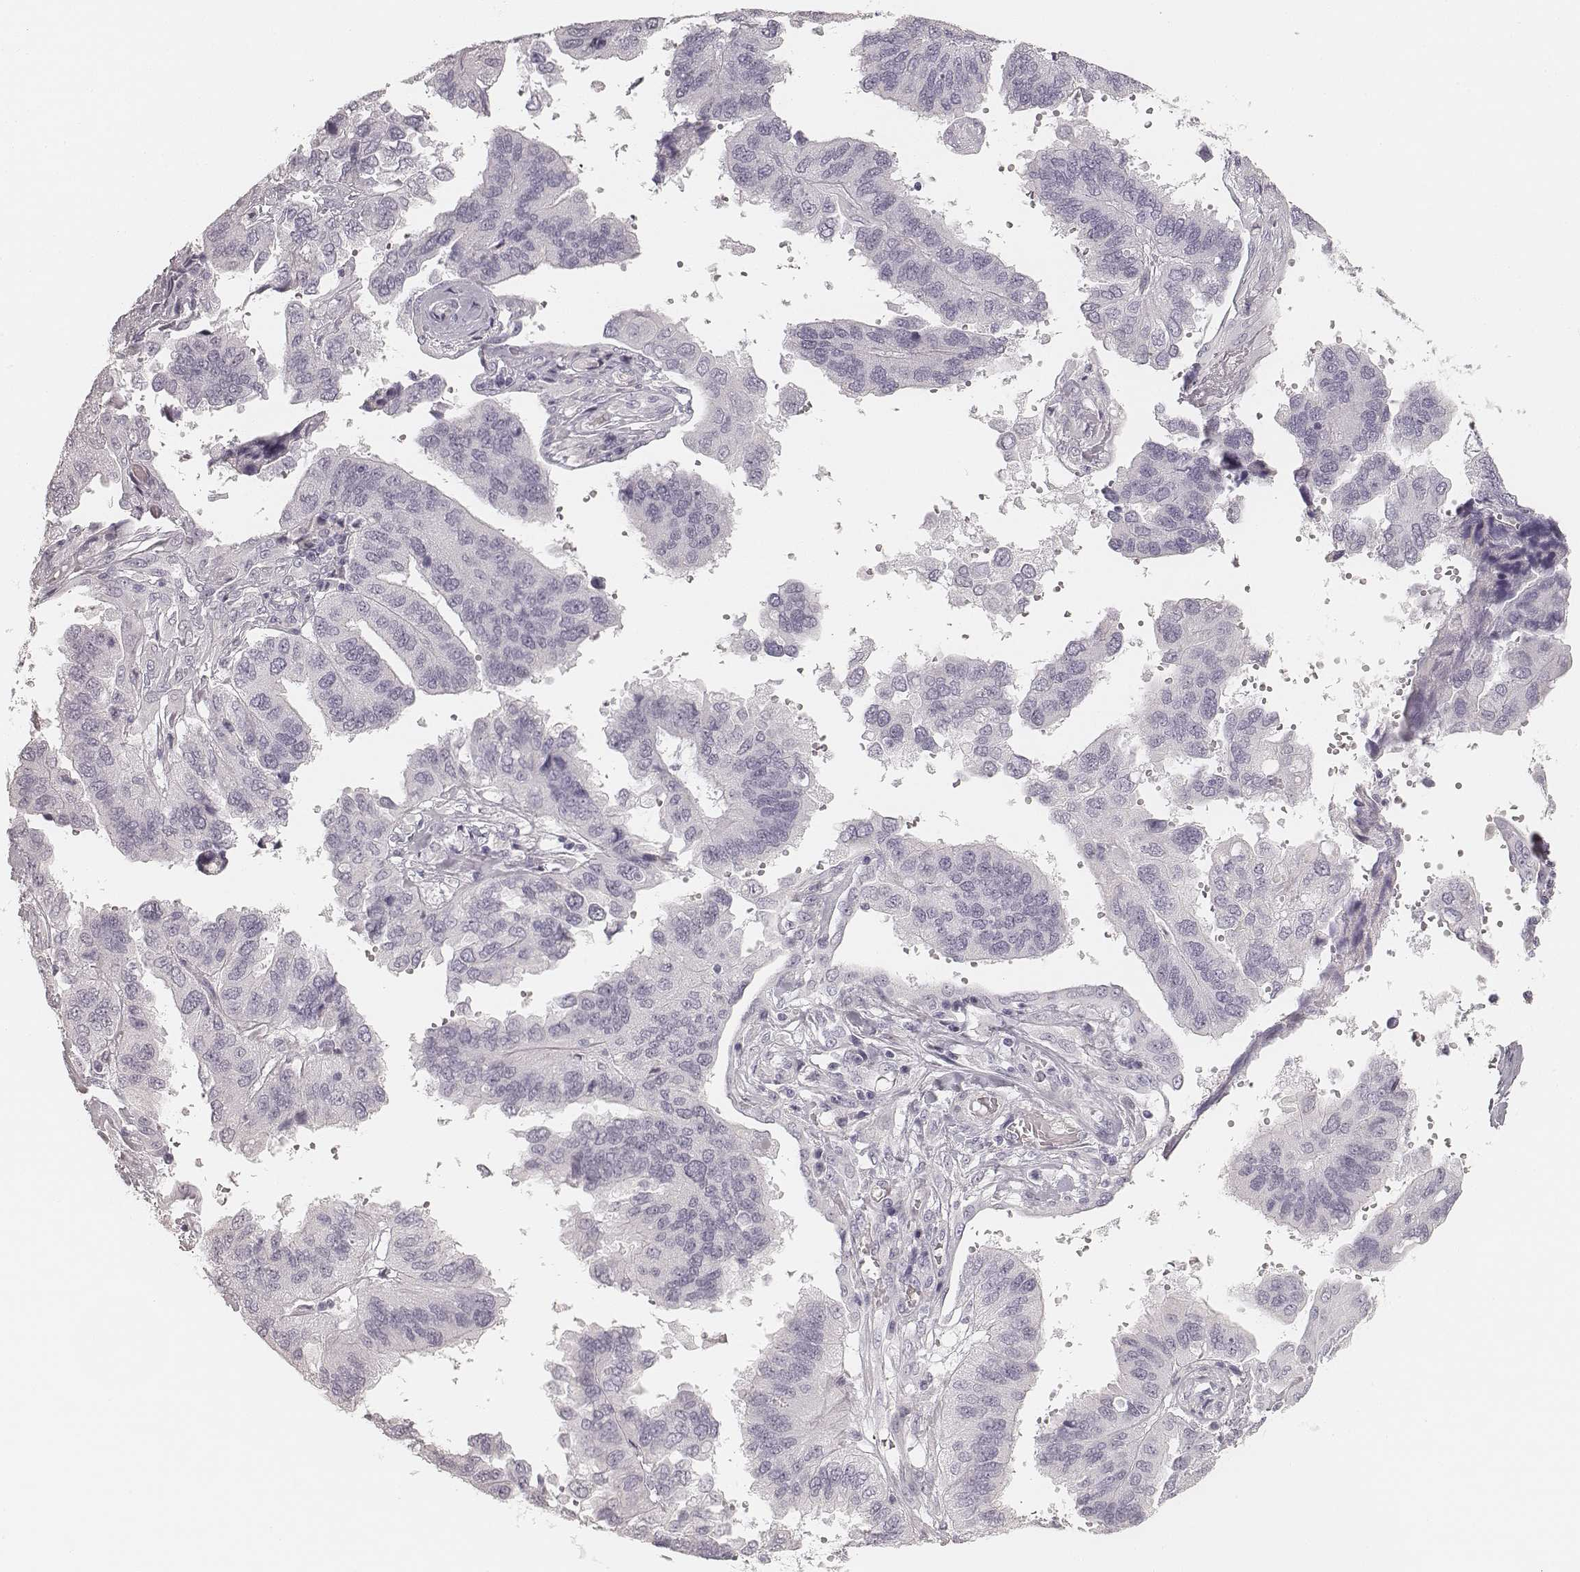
{"staining": {"intensity": "negative", "quantity": "none", "location": "none"}, "tissue": "ovarian cancer", "cell_type": "Tumor cells", "image_type": "cancer", "snomed": [{"axis": "morphology", "description": "Cystadenocarcinoma, serous, NOS"}, {"axis": "topography", "description": "Ovary"}], "caption": "This micrograph is of ovarian serous cystadenocarcinoma stained with immunohistochemistry to label a protein in brown with the nuclei are counter-stained blue. There is no expression in tumor cells. (DAB (3,3'-diaminobenzidine) IHC with hematoxylin counter stain).", "gene": "HNF4G", "patient": {"sex": "female", "age": 79}}